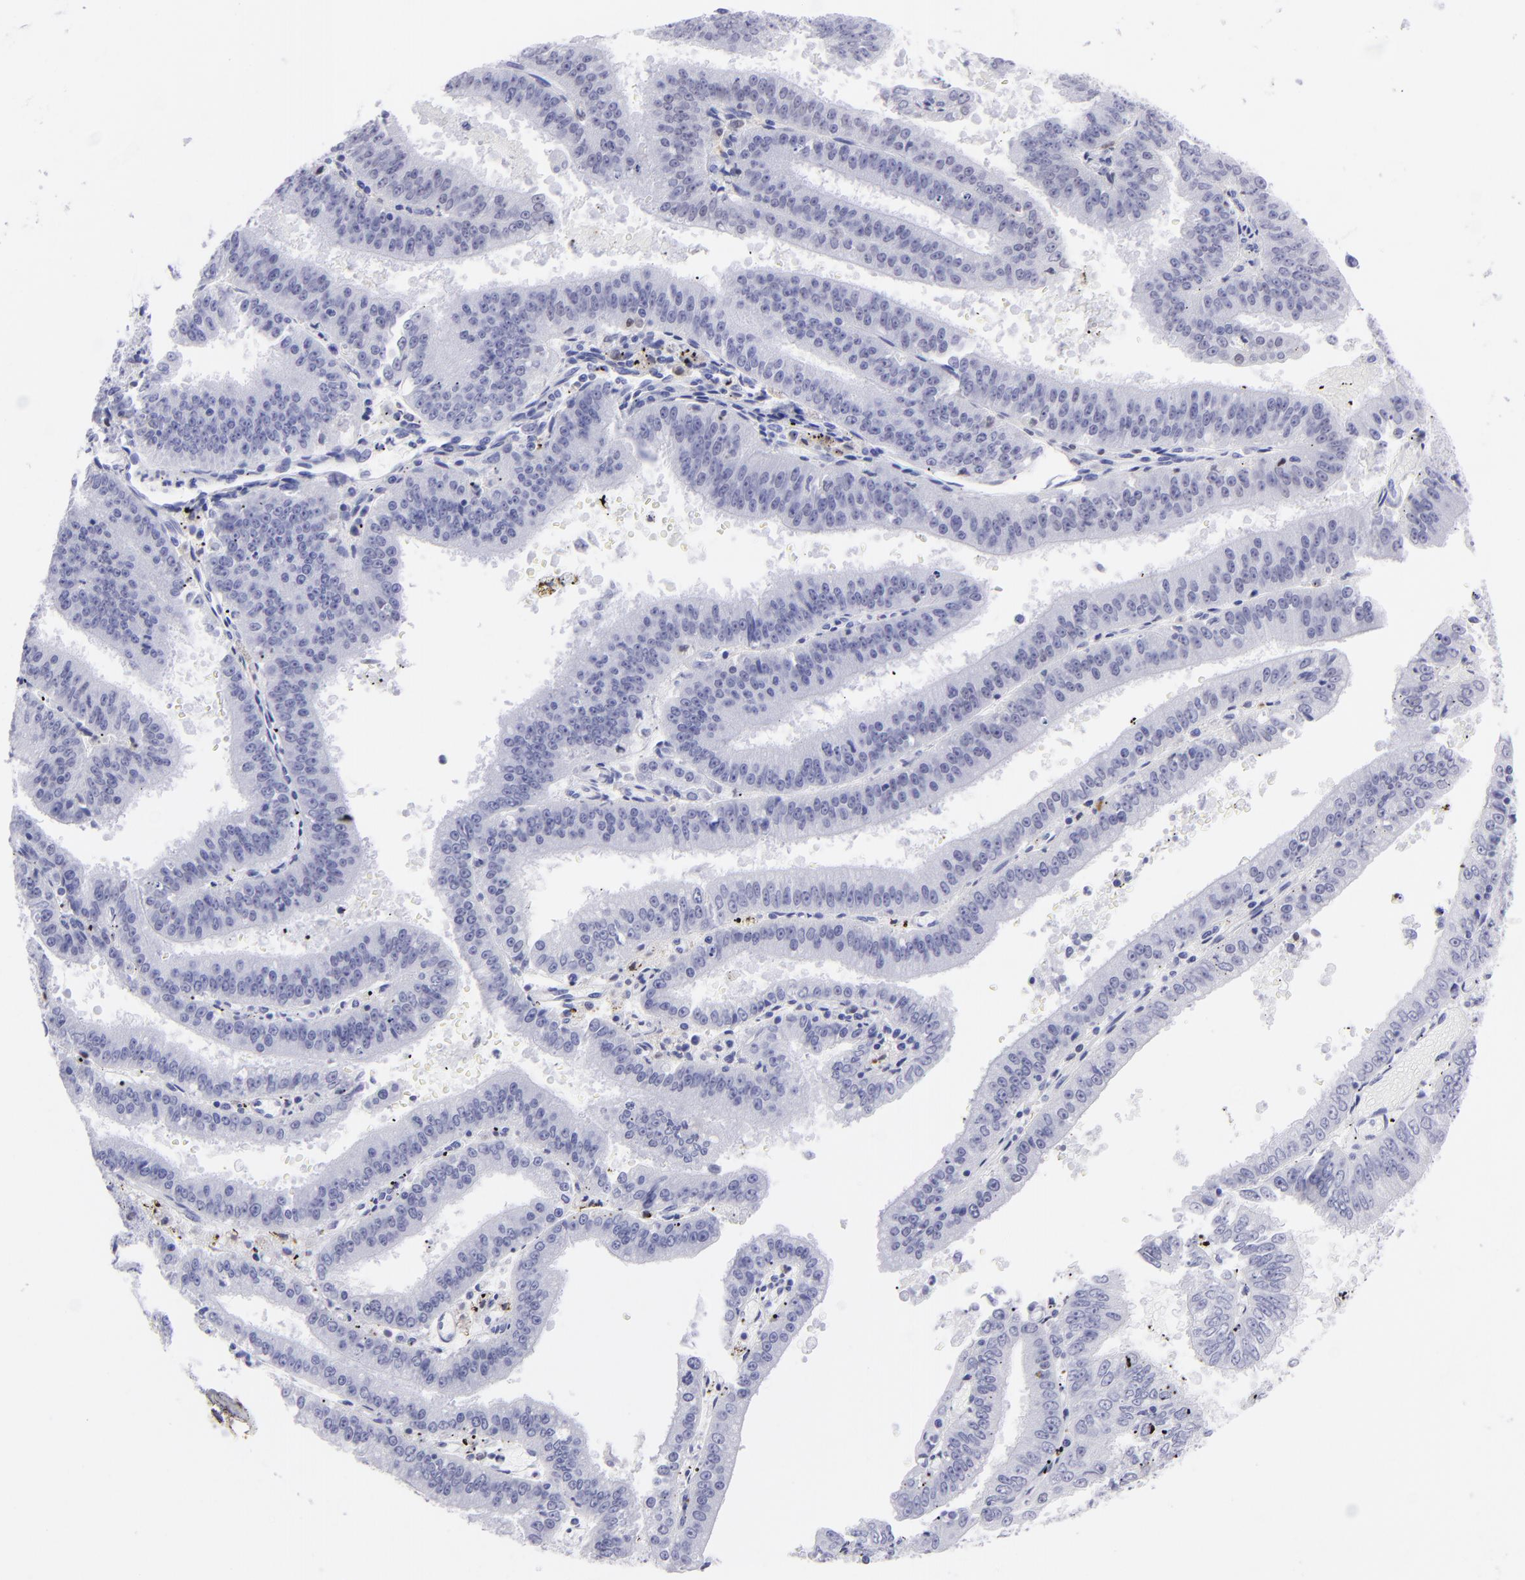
{"staining": {"intensity": "negative", "quantity": "none", "location": "none"}, "tissue": "endometrial cancer", "cell_type": "Tumor cells", "image_type": "cancer", "snomed": [{"axis": "morphology", "description": "Adenocarcinoma, NOS"}, {"axis": "topography", "description": "Endometrium"}], "caption": "Immunohistochemistry (IHC) micrograph of human endometrial cancer stained for a protein (brown), which exhibits no positivity in tumor cells.", "gene": "MITF", "patient": {"sex": "female", "age": 66}}